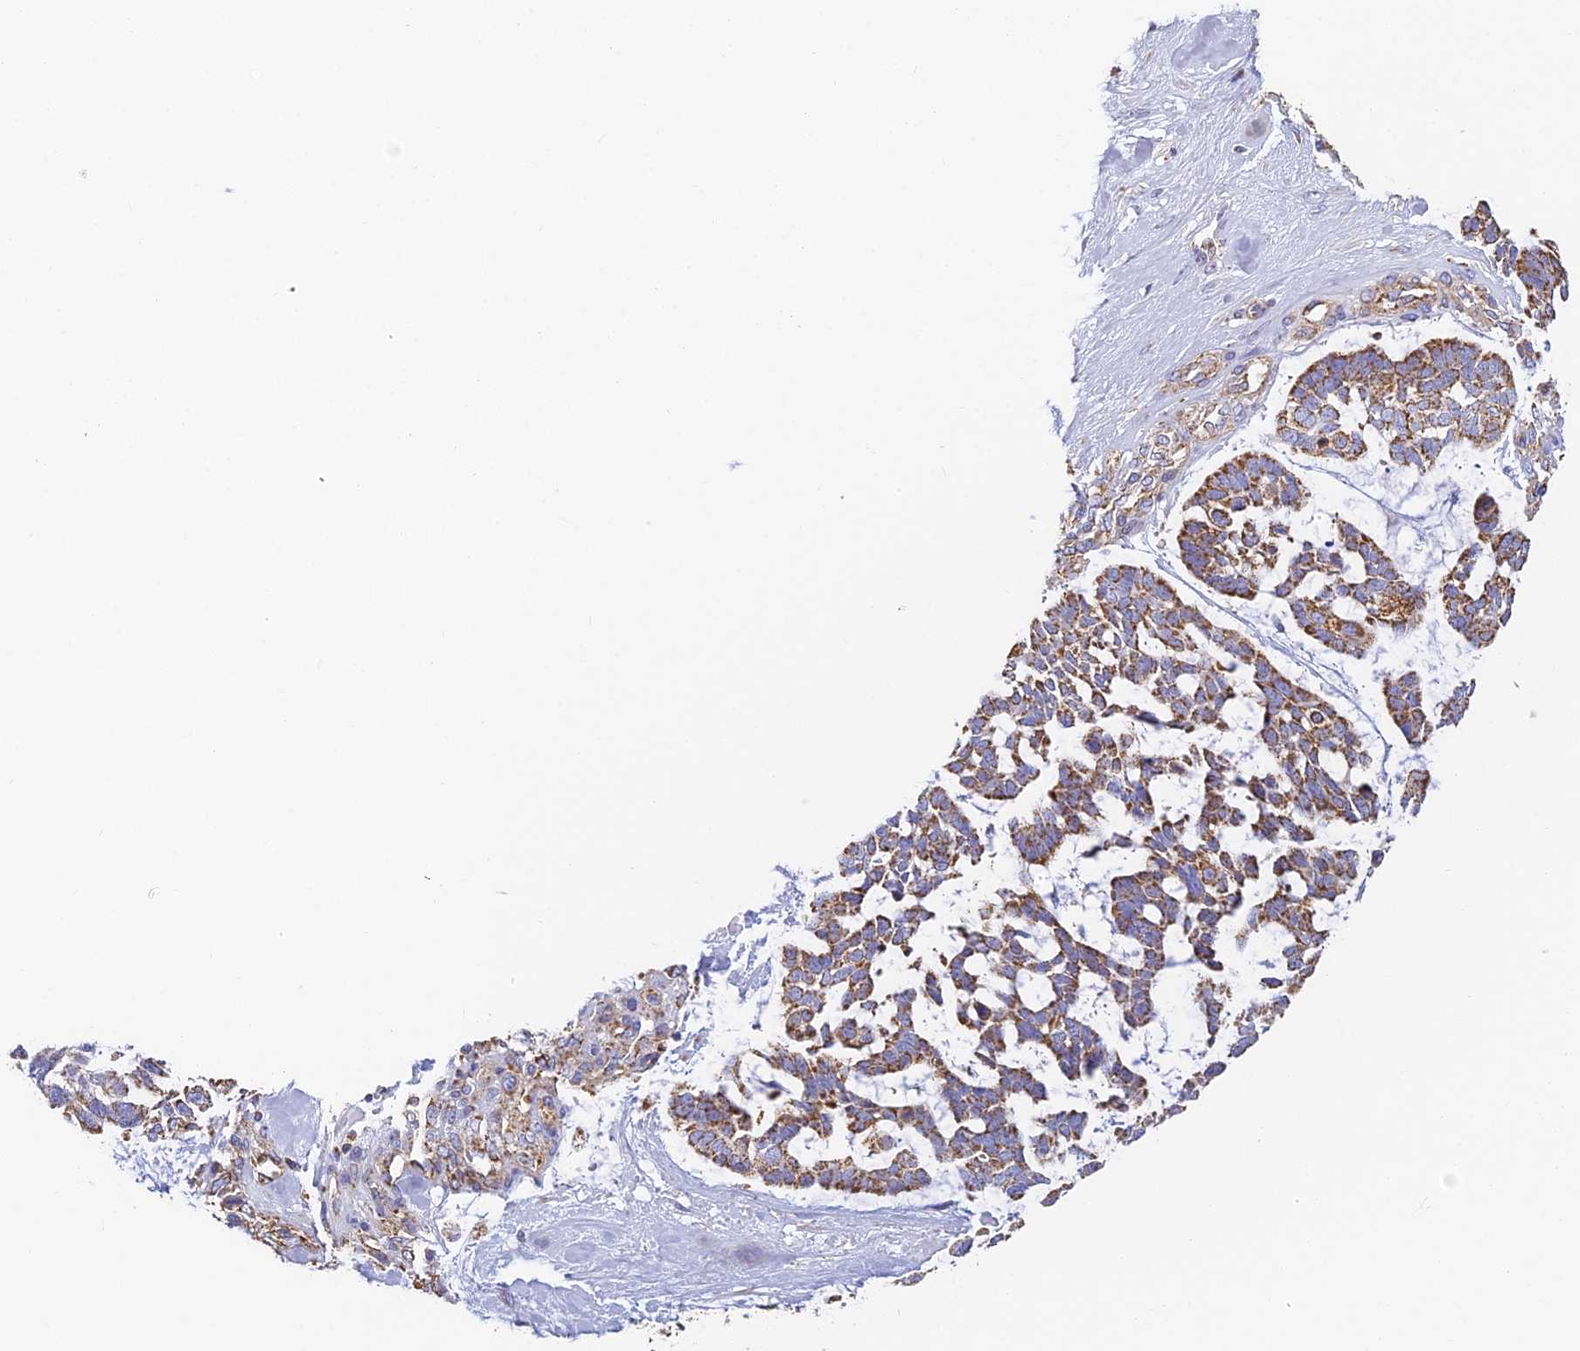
{"staining": {"intensity": "moderate", "quantity": ">75%", "location": "cytoplasmic/membranous"}, "tissue": "skin cancer", "cell_type": "Tumor cells", "image_type": "cancer", "snomed": [{"axis": "morphology", "description": "Basal cell carcinoma"}, {"axis": "topography", "description": "Skin"}], "caption": "Immunohistochemistry photomicrograph of neoplastic tissue: skin basal cell carcinoma stained using immunohistochemistry (IHC) exhibits medium levels of moderate protein expression localized specifically in the cytoplasmic/membranous of tumor cells, appearing as a cytoplasmic/membranous brown color.", "gene": "COX6C", "patient": {"sex": "male", "age": 88}}